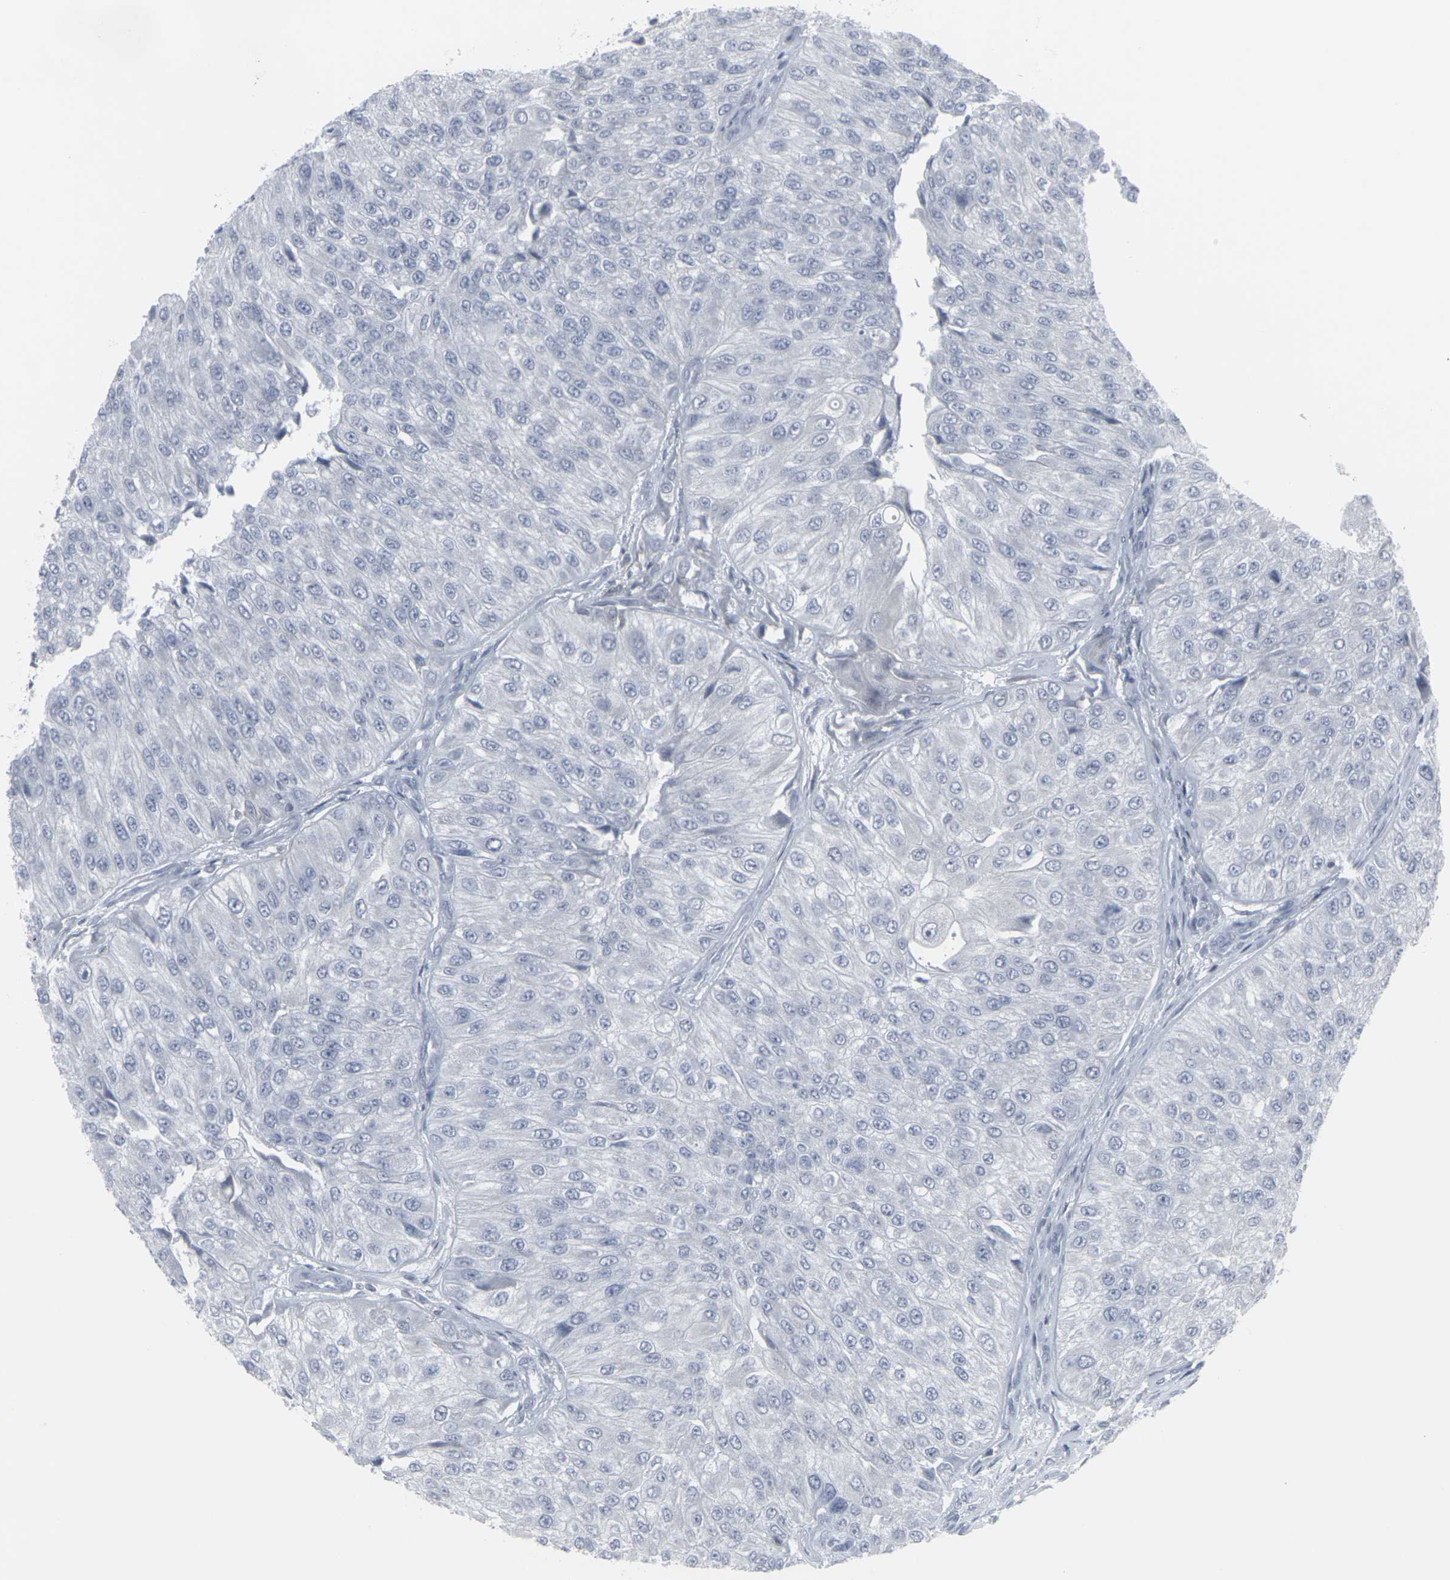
{"staining": {"intensity": "negative", "quantity": "none", "location": "none"}, "tissue": "urothelial cancer", "cell_type": "Tumor cells", "image_type": "cancer", "snomed": [{"axis": "morphology", "description": "Urothelial carcinoma, High grade"}, {"axis": "topography", "description": "Kidney"}, {"axis": "topography", "description": "Urinary bladder"}], "caption": "Immunohistochemical staining of urothelial cancer shows no significant staining in tumor cells.", "gene": "APOBEC2", "patient": {"sex": "male", "age": 77}}